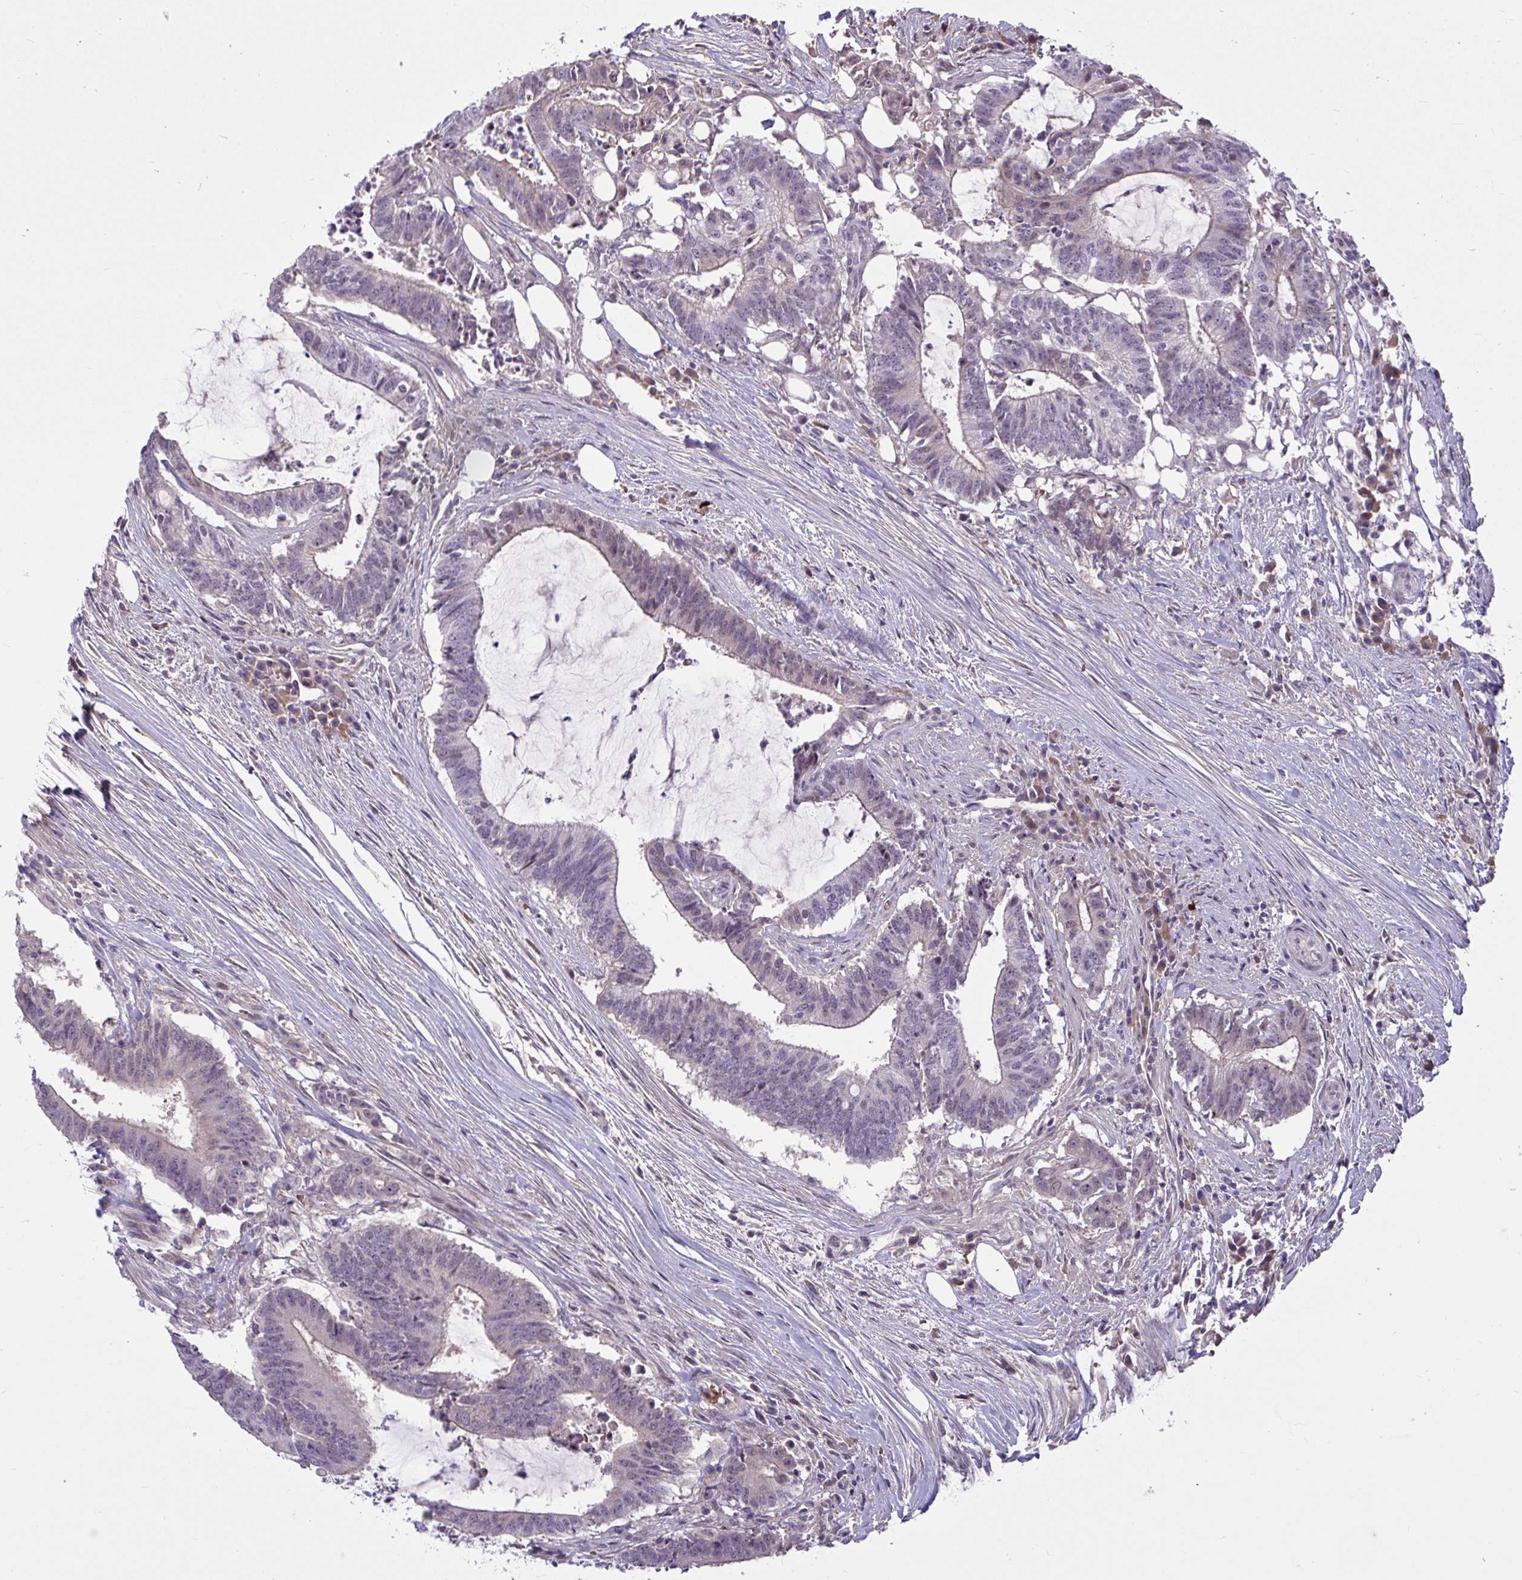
{"staining": {"intensity": "weak", "quantity": "<25%", "location": "cytoplasmic/membranous"}, "tissue": "colorectal cancer", "cell_type": "Tumor cells", "image_type": "cancer", "snomed": [{"axis": "morphology", "description": "Adenocarcinoma, NOS"}, {"axis": "topography", "description": "Colon"}], "caption": "DAB (3,3'-diaminobenzidine) immunohistochemical staining of colorectal adenocarcinoma reveals no significant expression in tumor cells. The staining was performed using DAB (3,3'-diaminobenzidine) to visualize the protein expression in brown, while the nuclei were stained in blue with hematoxylin (Magnification: 20x).", "gene": "CNGB3", "patient": {"sex": "female", "age": 43}}